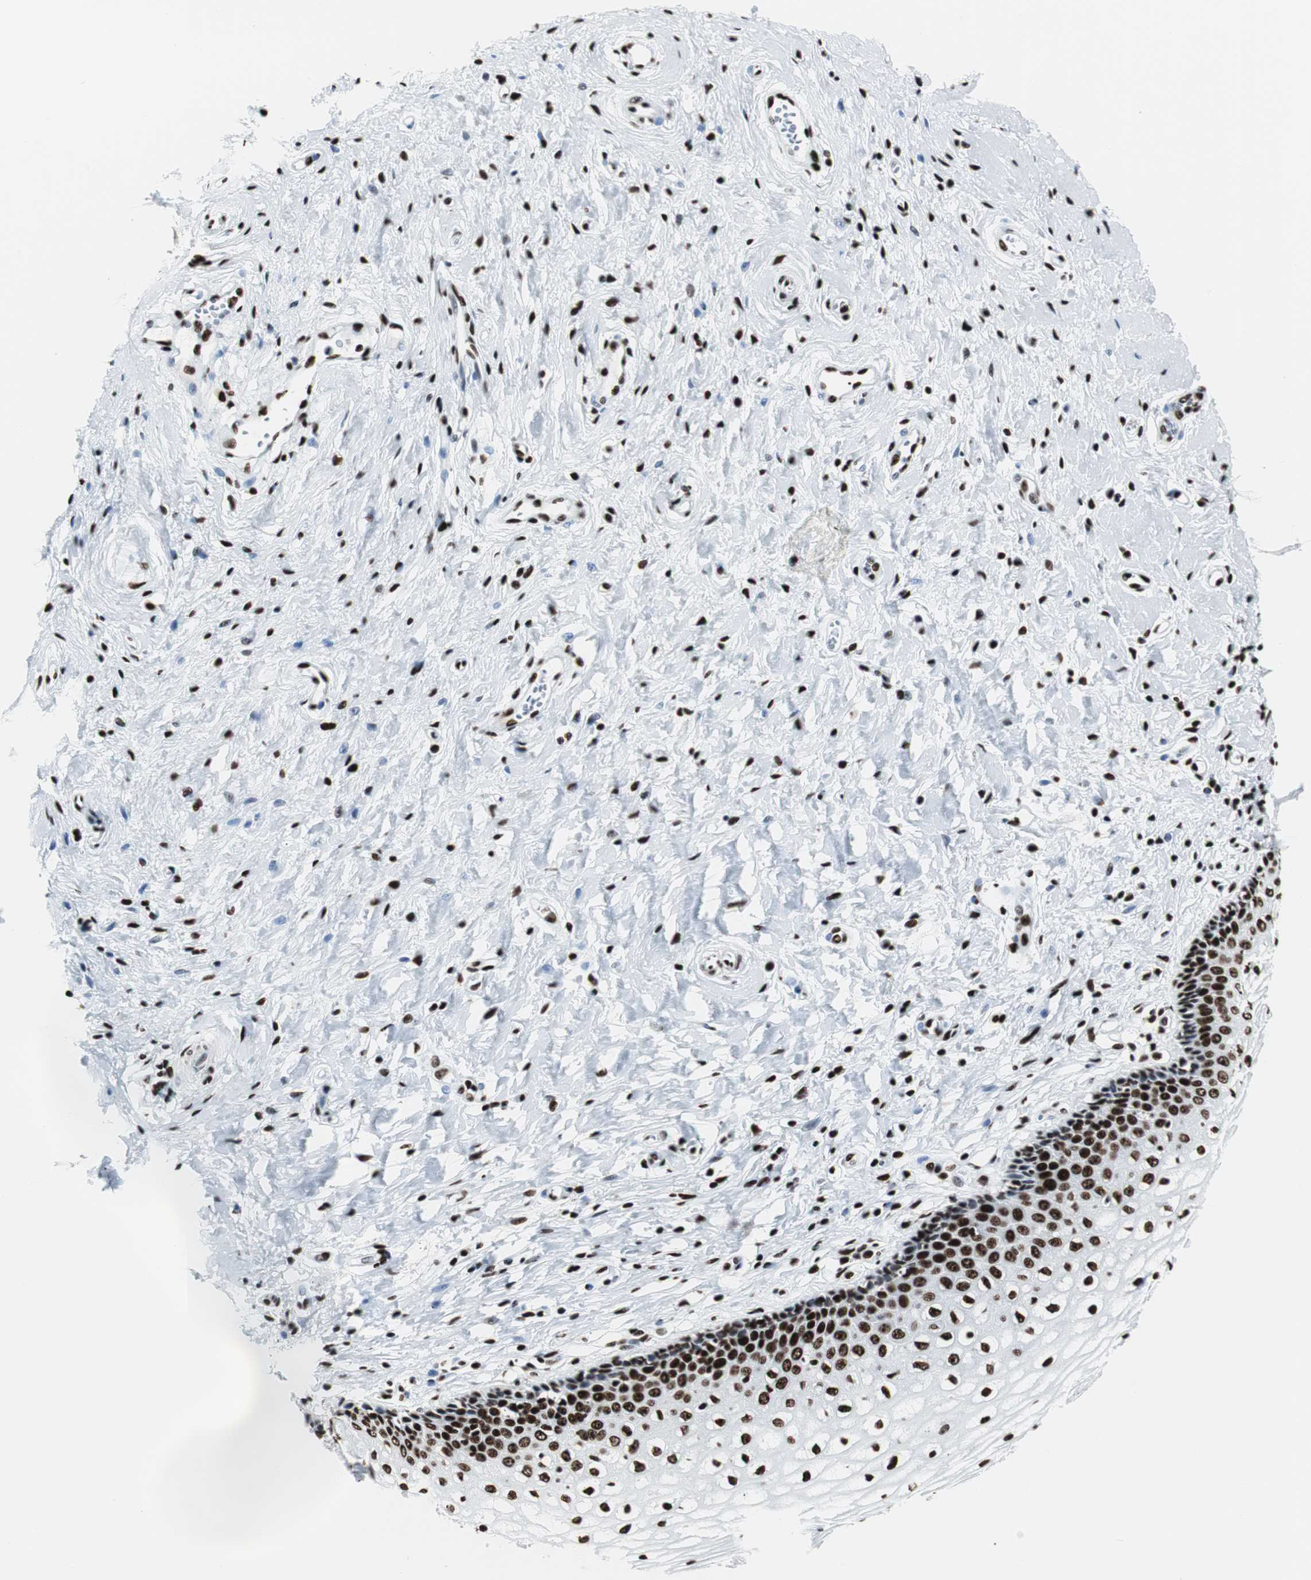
{"staining": {"intensity": "strong", "quantity": ">75%", "location": "nuclear"}, "tissue": "vagina", "cell_type": "Squamous epithelial cells", "image_type": "normal", "snomed": [{"axis": "morphology", "description": "Normal tissue, NOS"}, {"axis": "topography", "description": "Soft tissue"}, {"axis": "topography", "description": "Vagina"}], "caption": "Approximately >75% of squamous epithelial cells in unremarkable vagina display strong nuclear protein expression as visualized by brown immunohistochemical staining.", "gene": "NCL", "patient": {"sex": "female", "age": 61}}